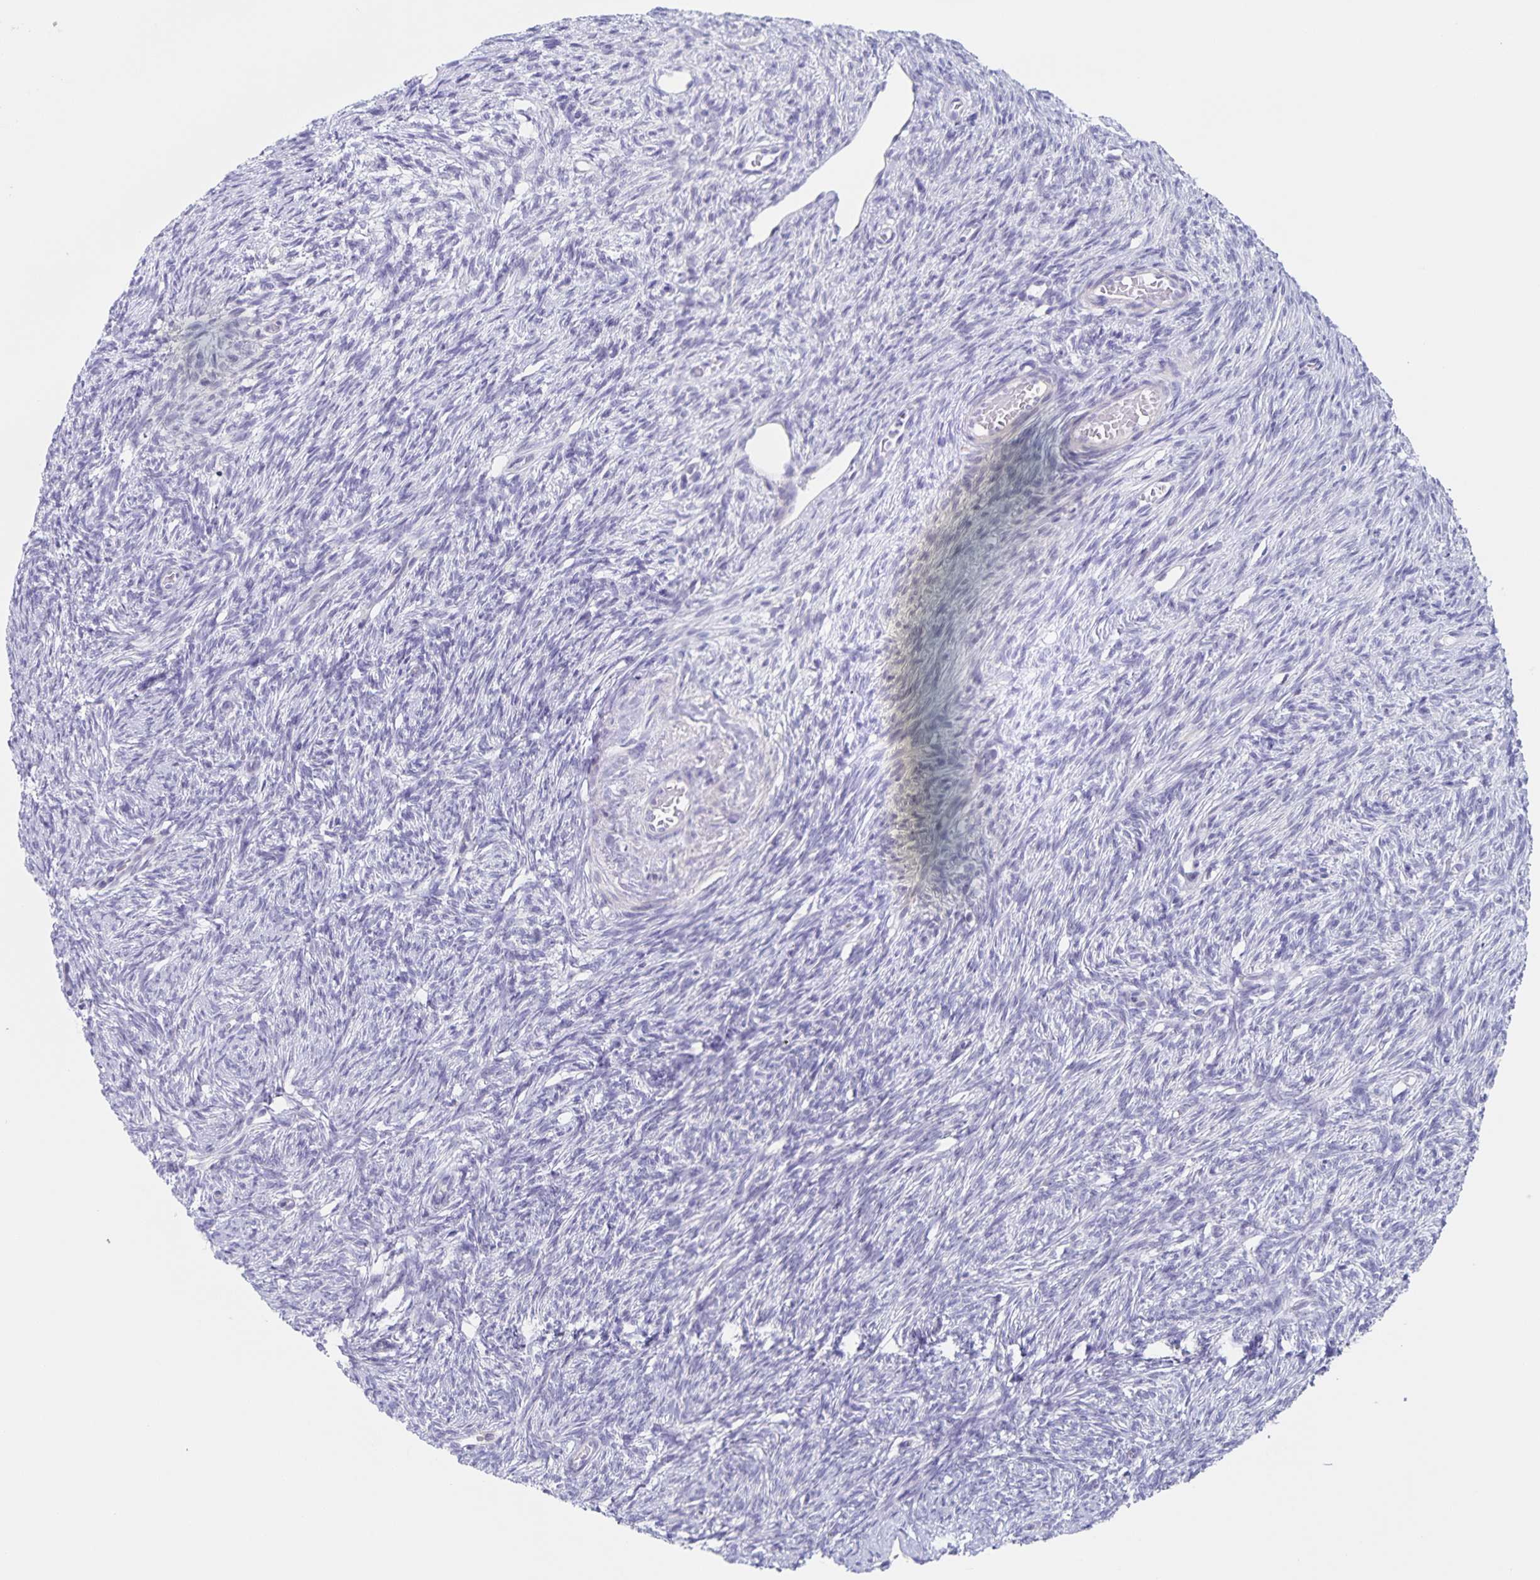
{"staining": {"intensity": "negative", "quantity": "none", "location": "none"}, "tissue": "ovary", "cell_type": "Ovarian stroma cells", "image_type": "normal", "snomed": [{"axis": "morphology", "description": "Normal tissue, NOS"}, {"axis": "topography", "description": "Ovary"}], "caption": "Photomicrograph shows no protein positivity in ovarian stroma cells of normal ovary.", "gene": "CENPH", "patient": {"sex": "female", "age": 33}}